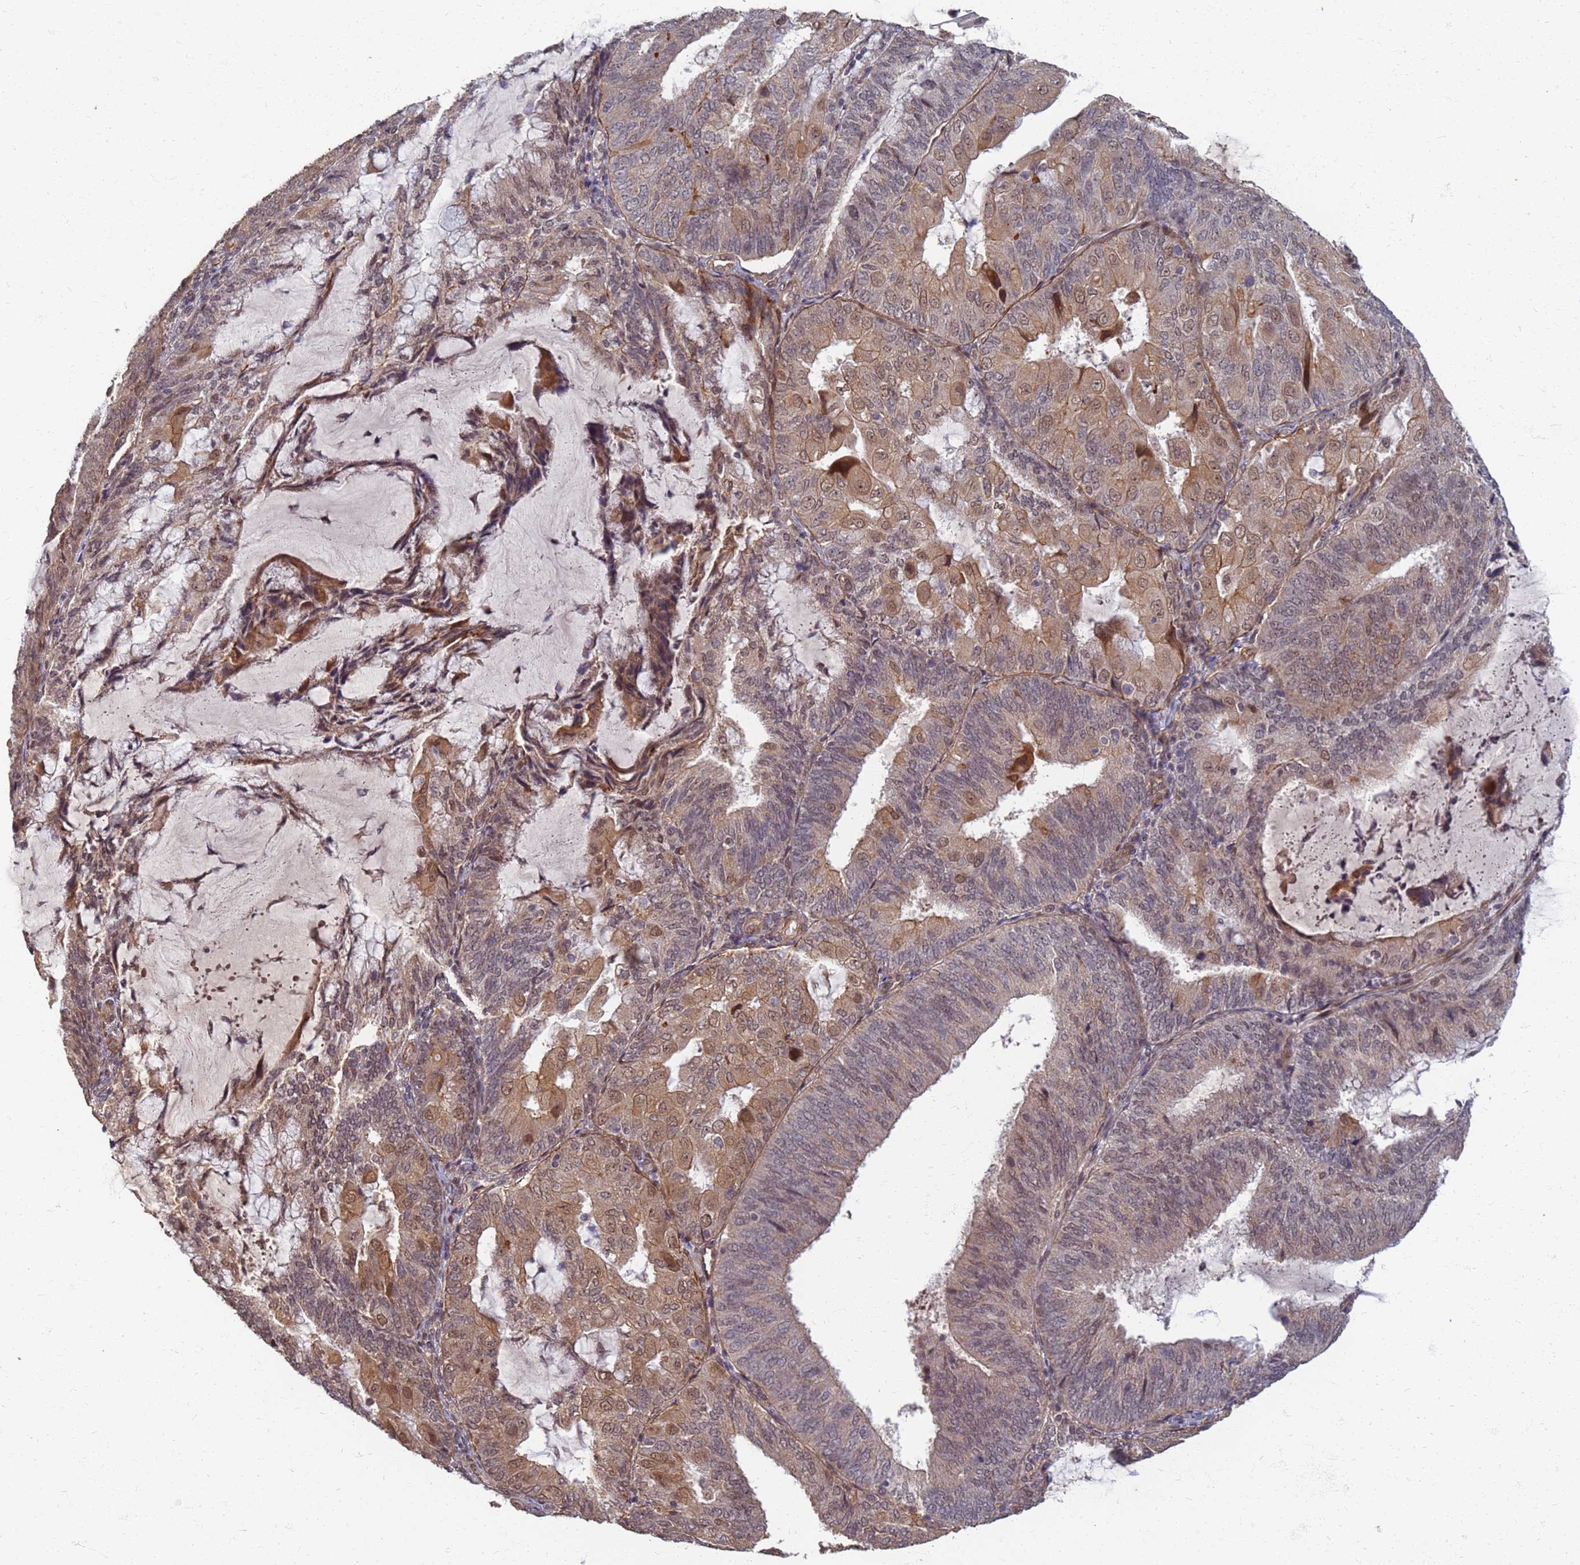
{"staining": {"intensity": "moderate", "quantity": "25%-75%", "location": "cytoplasmic/membranous,nuclear"}, "tissue": "endometrial cancer", "cell_type": "Tumor cells", "image_type": "cancer", "snomed": [{"axis": "morphology", "description": "Adenocarcinoma, NOS"}, {"axis": "topography", "description": "Endometrium"}], "caption": "Immunohistochemical staining of human endometrial adenocarcinoma exhibits medium levels of moderate cytoplasmic/membranous and nuclear protein positivity in approximately 25%-75% of tumor cells.", "gene": "ITGB4", "patient": {"sex": "female", "age": 81}}